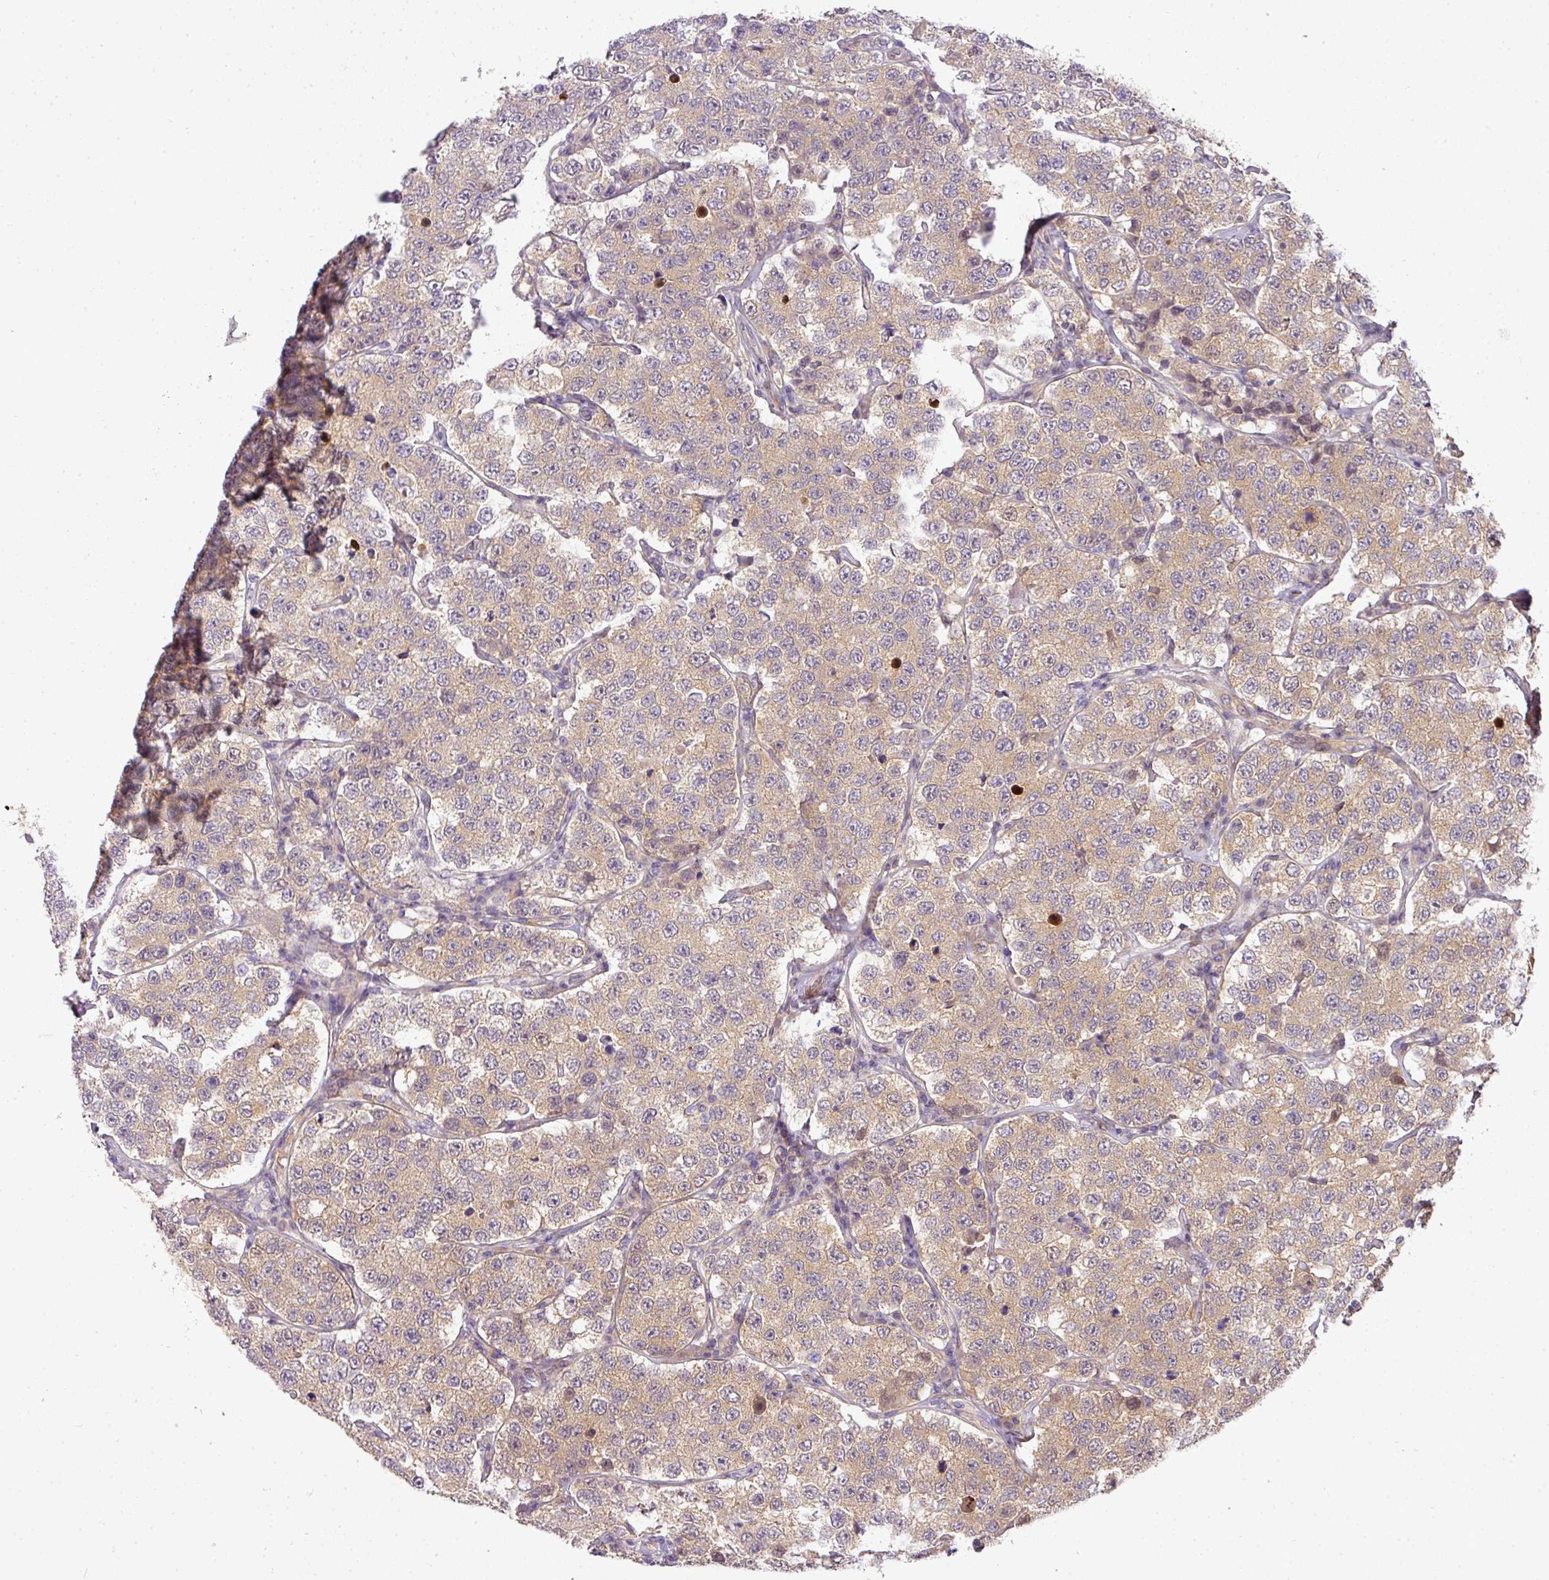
{"staining": {"intensity": "moderate", "quantity": ">75%", "location": "cytoplasmic/membranous"}, "tissue": "testis cancer", "cell_type": "Tumor cells", "image_type": "cancer", "snomed": [{"axis": "morphology", "description": "Seminoma, NOS"}, {"axis": "topography", "description": "Testis"}], "caption": "Moderate cytoplasmic/membranous expression is identified in approximately >75% of tumor cells in testis cancer. (Stains: DAB in brown, nuclei in blue, Microscopy: brightfield microscopy at high magnification).", "gene": "ADH5", "patient": {"sex": "male", "age": 34}}